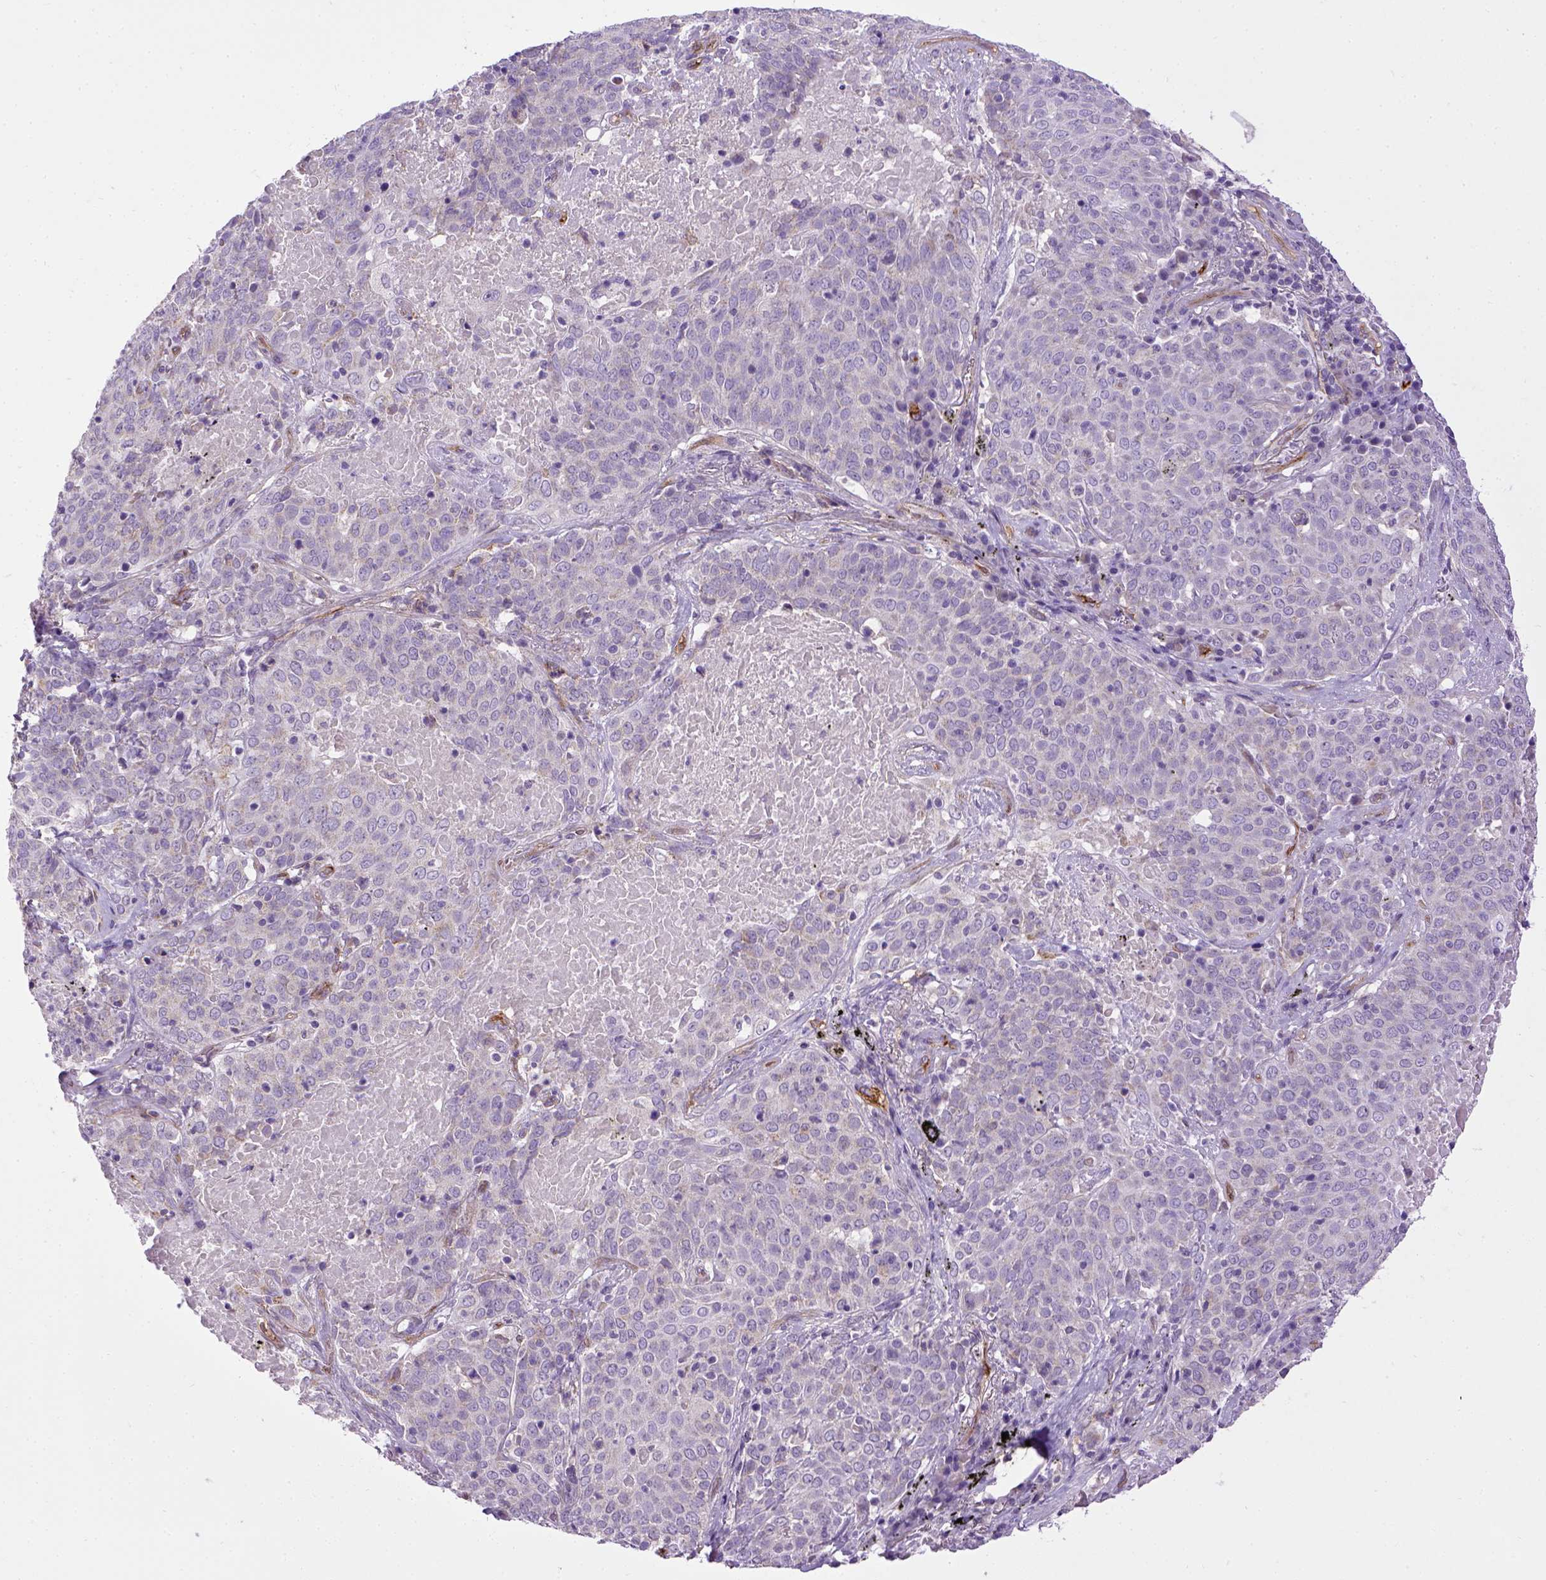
{"staining": {"intensity": "negative", "quantity": "none", "location": "none"}, "tissue": "lung cancer", "cell_type": "Tumor cells", "image_type": "cancer", "snomed": [{"axis": "morphology", "description": "Squamous cell carcinoma, NOS"}, {"axis": "topography", "description": "Lung"}], "caption": "This is an immunohistochemistry (IHC) micrograph of lung squamous cell carcinoma. There is no staining in tumor cells.", "gene": "ENG", "patient": {"sex": "male", "age": 82}}